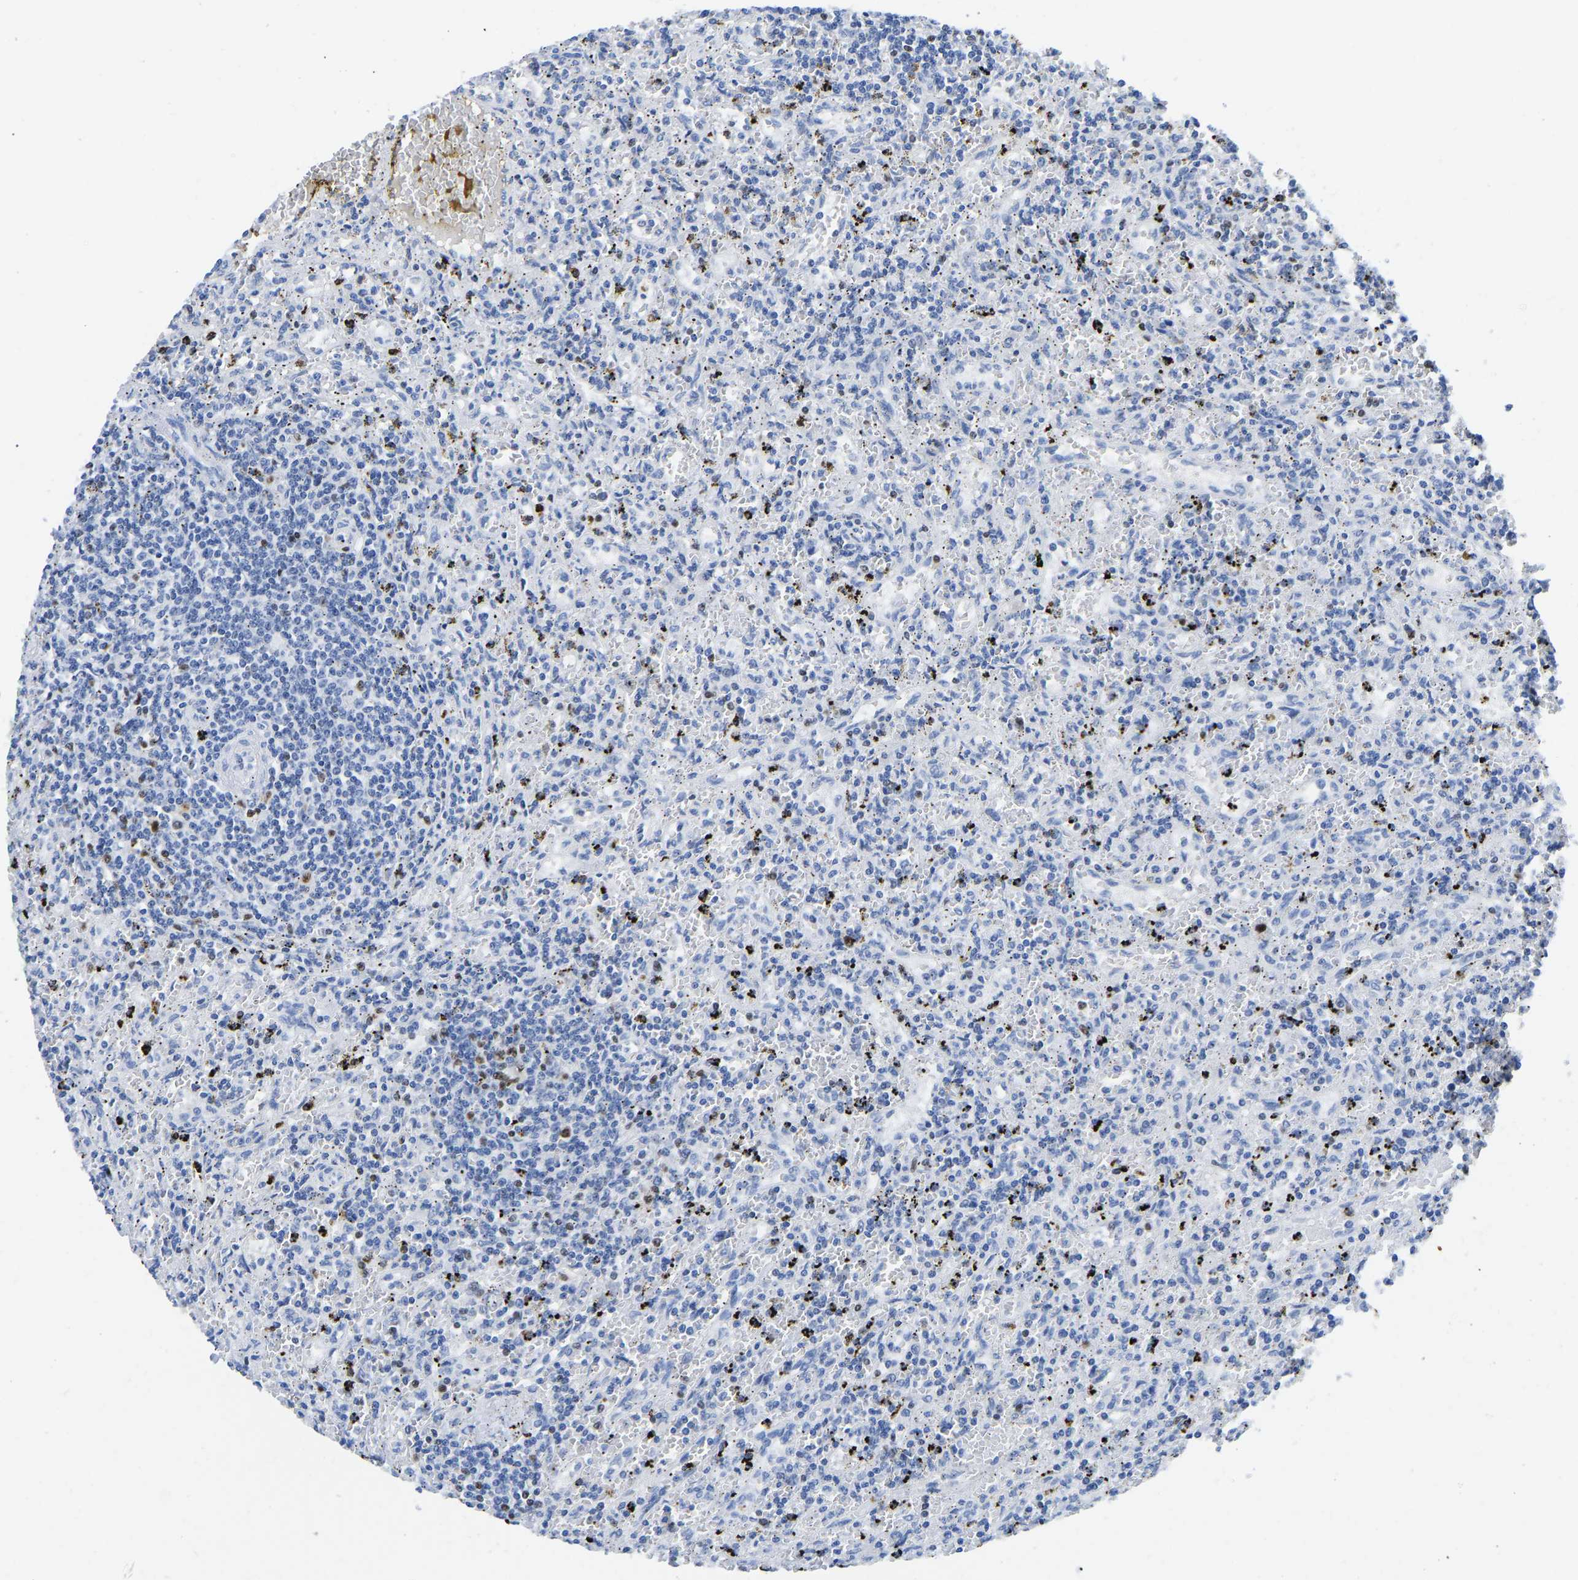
{"staining": {"intensity": "negative", "quantity": "none", "location": "none"}, "tissue": "lymphoma", "cell_type": "Tumor cells", "image_type": "cancer", "snomed": [{"axis": "morphology", "description": "Malignant lymphoma, non-Hodgkin's type, Low grade"}, {"axis": "topography", "description": "Spleen"}], "caption": "Malignant lymphoma, non-Hodgkin's type (low-grade) stained for a protein using immunohistochemistry (IHC) displays no expression tumor cells.", "gene": "TCF7", "patient": {"sex": "male", "age": 76}}